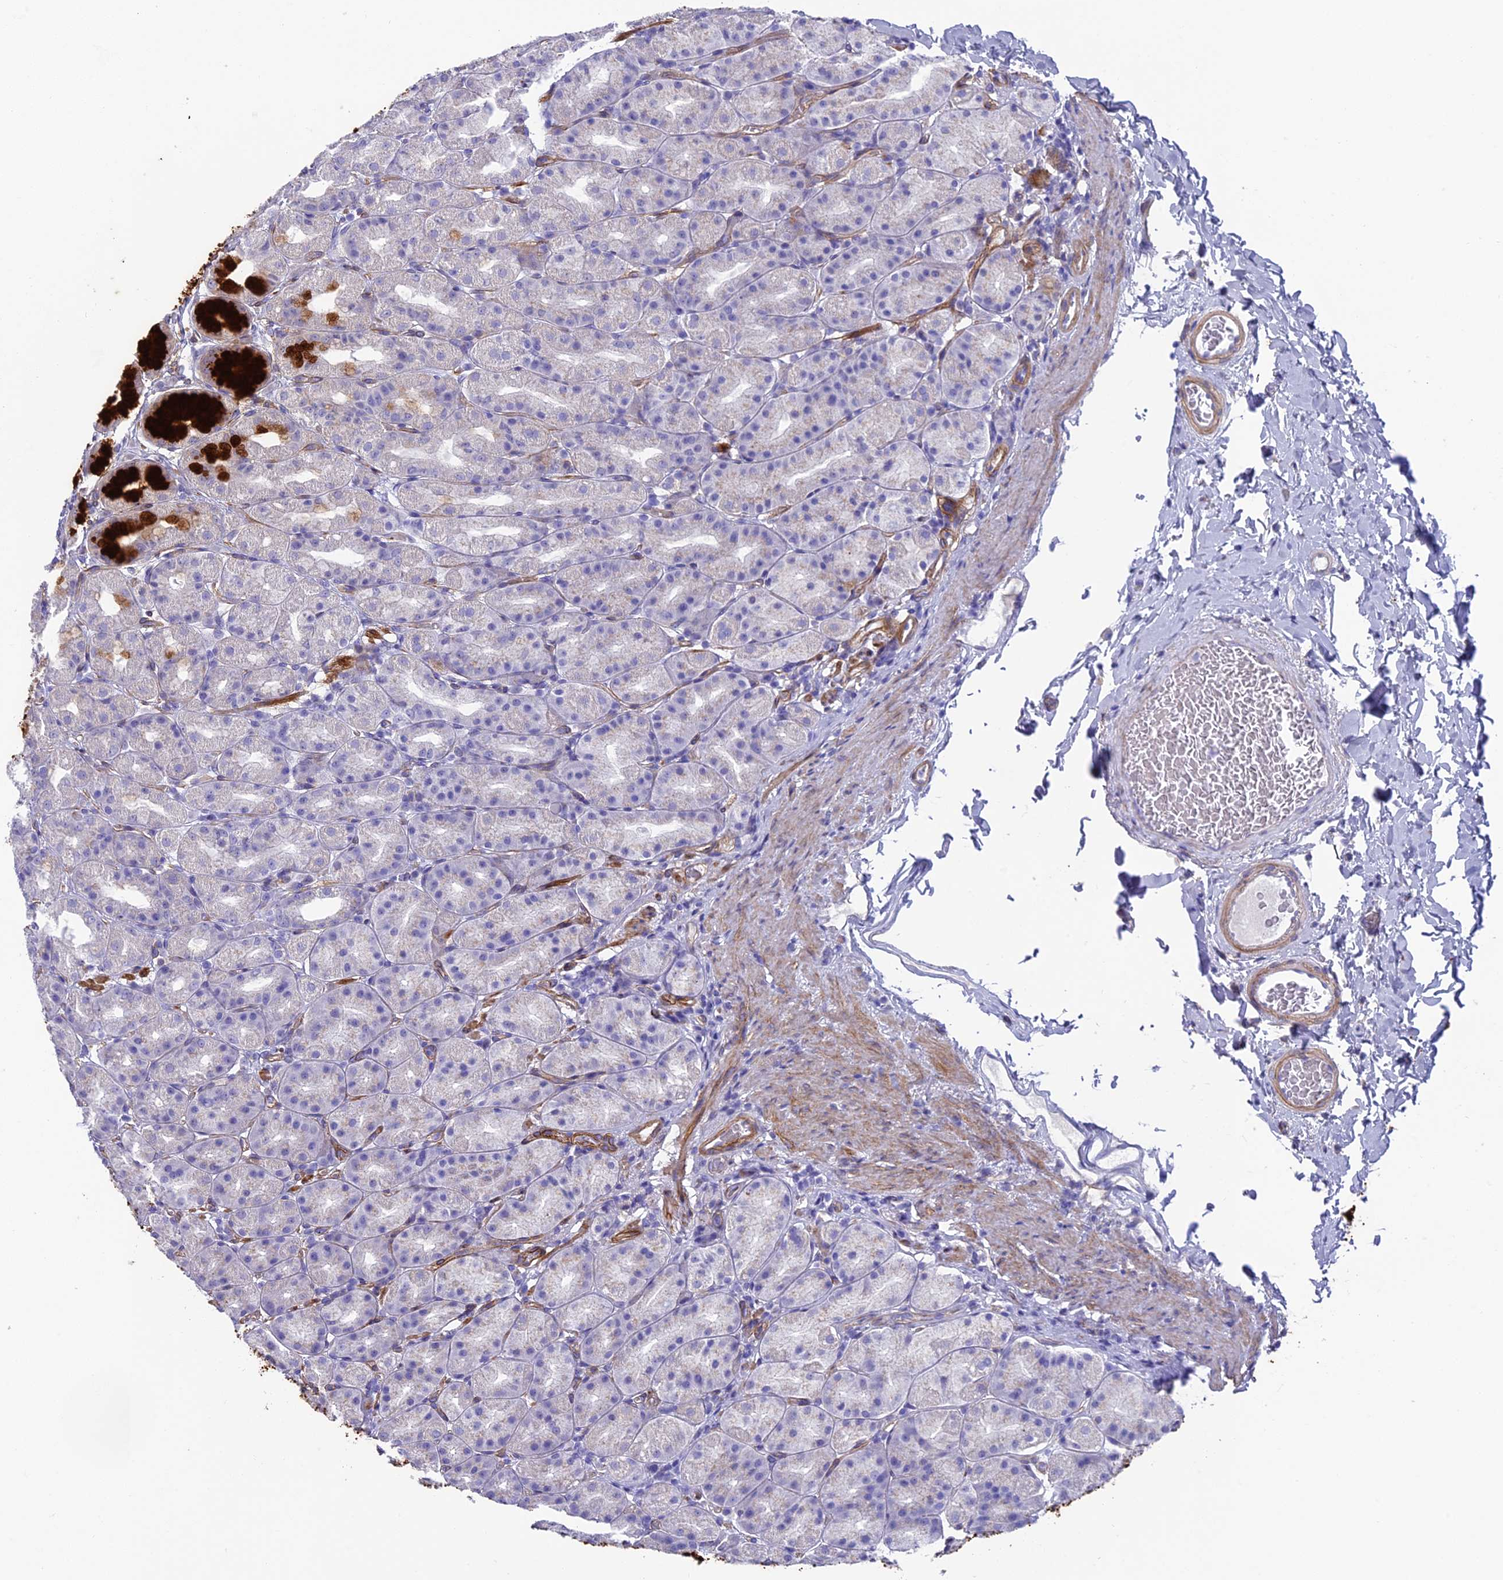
{"staining": {"intensity": "strong", "quantity": "<25%", "location": "cytoplasmic/membranous"}, "tissue": "stomach", "cell_type": "Glandular cells", "image_type": "normal", "snomed": [{"axis": "morphology", "description": "Normal tissue, NOS"}, {"axis": "topography", "description": "Stomach, upper"}], "caption": "Immunohistochemical staining of benign human stomach displays medium levels of strong cytoplasmic/membranous staining in about <25% of glandular cells. (Stains: DAB in brown, nuclei in blue, Microscopy: brightfield microscopy at high magnification).", "gene": "TNS1", "patient": {"sex": "male", "age": 68}}